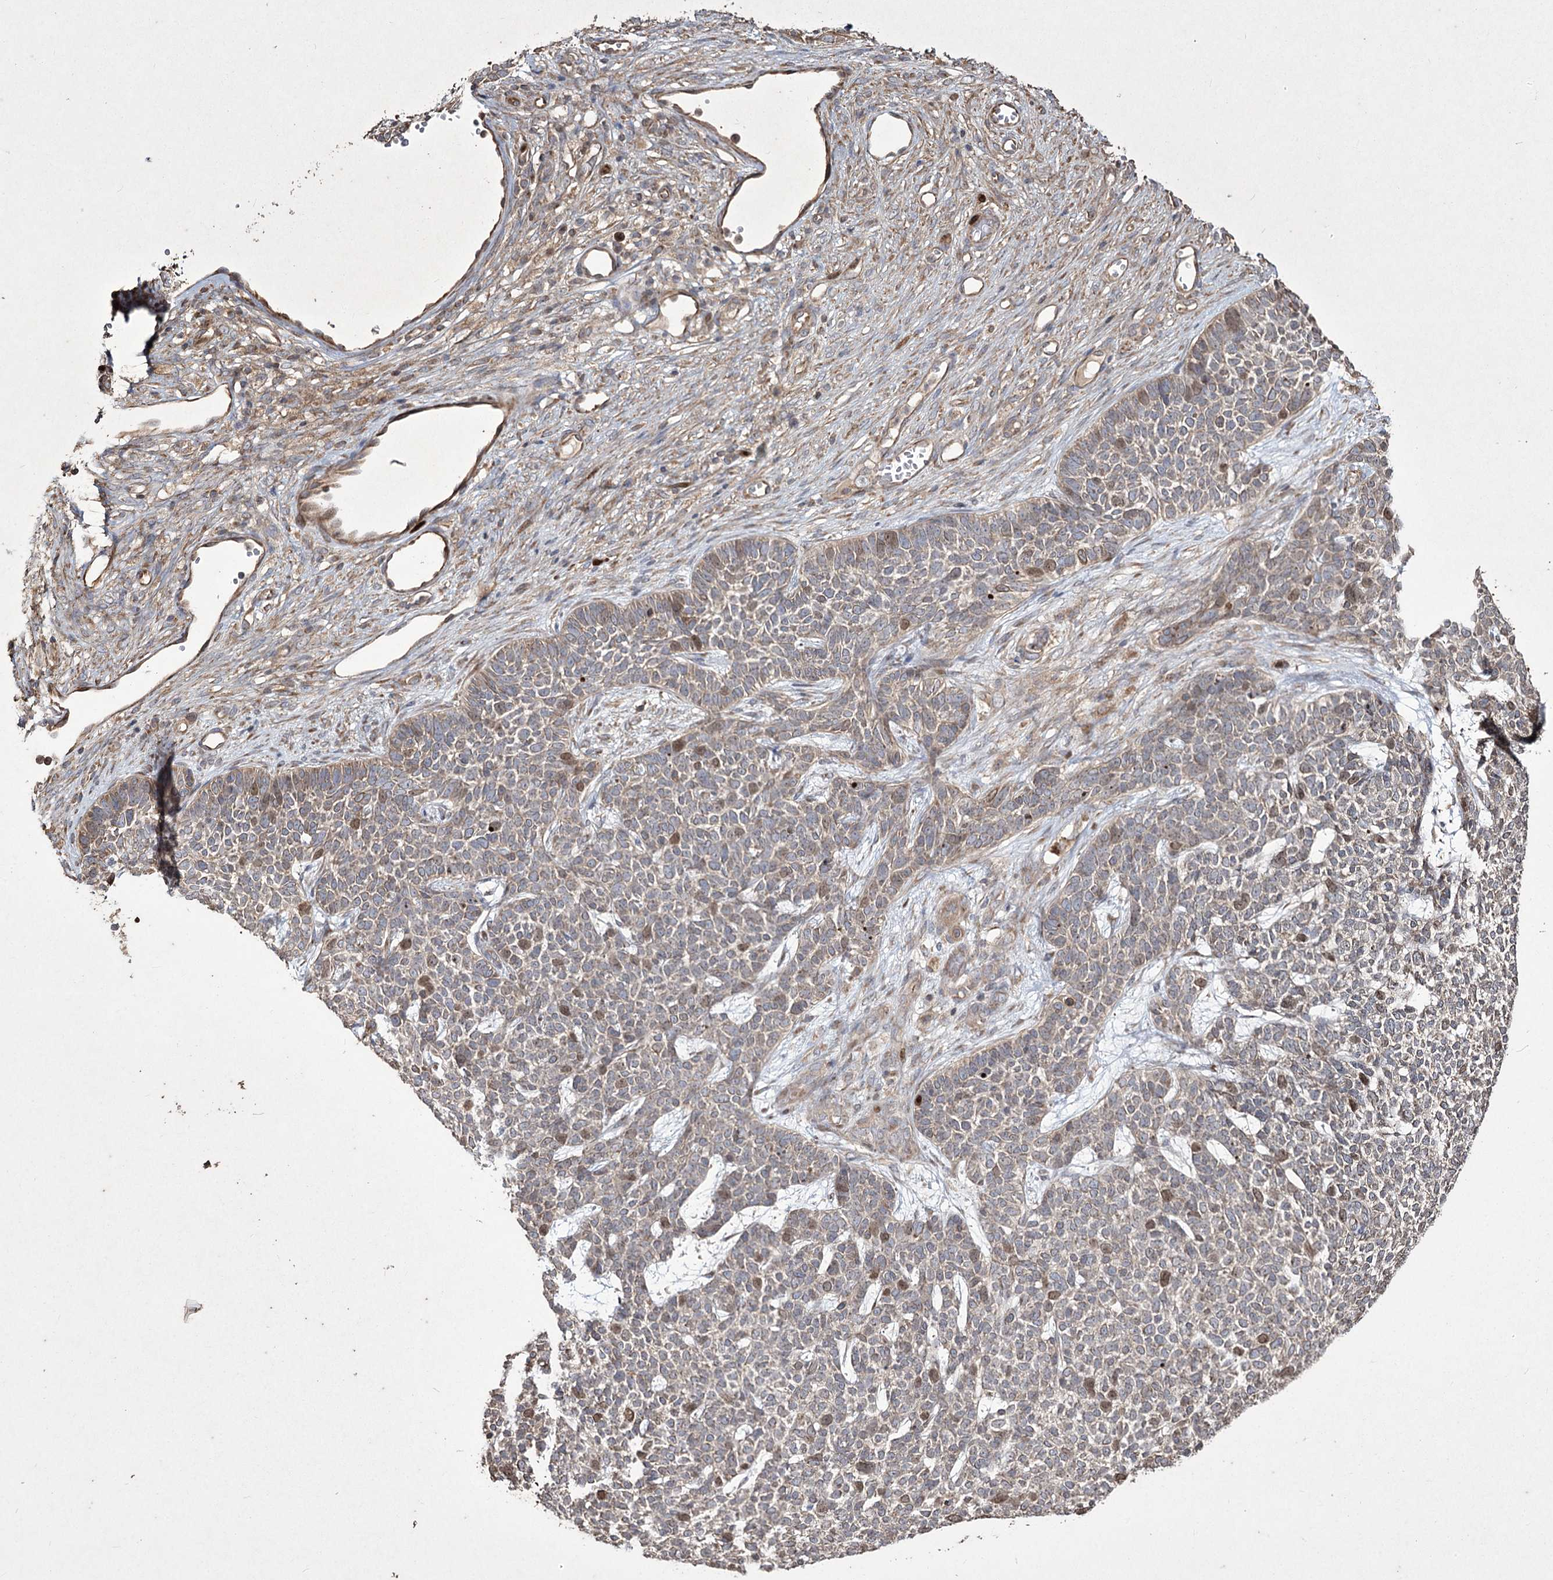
{"staining": {"intensity": "moderate", "quantity": "<25%", "location": "nuclear"}, "tissue": "skin cancer", "cell_type": "Tumor cells", "image_type": "cancer", "snomed": [{"axis": "morphology", "description": "Basal cell carcinoma"}, {"axis": "topography", "description": "Skin"}], "caption": "Immunohistochemistry (IHC) micrograph of neoplastic tissue: human basal cell carcinoma (skin) stained using immunohistochemistry (IHC) demonstrates low levels of moderate protein expression localized specifically in the nuclear of tumor cells, appearing as a nuclear brown color.", "gene": "PRC1", "patient": {"sex": "female", "age": 84}}